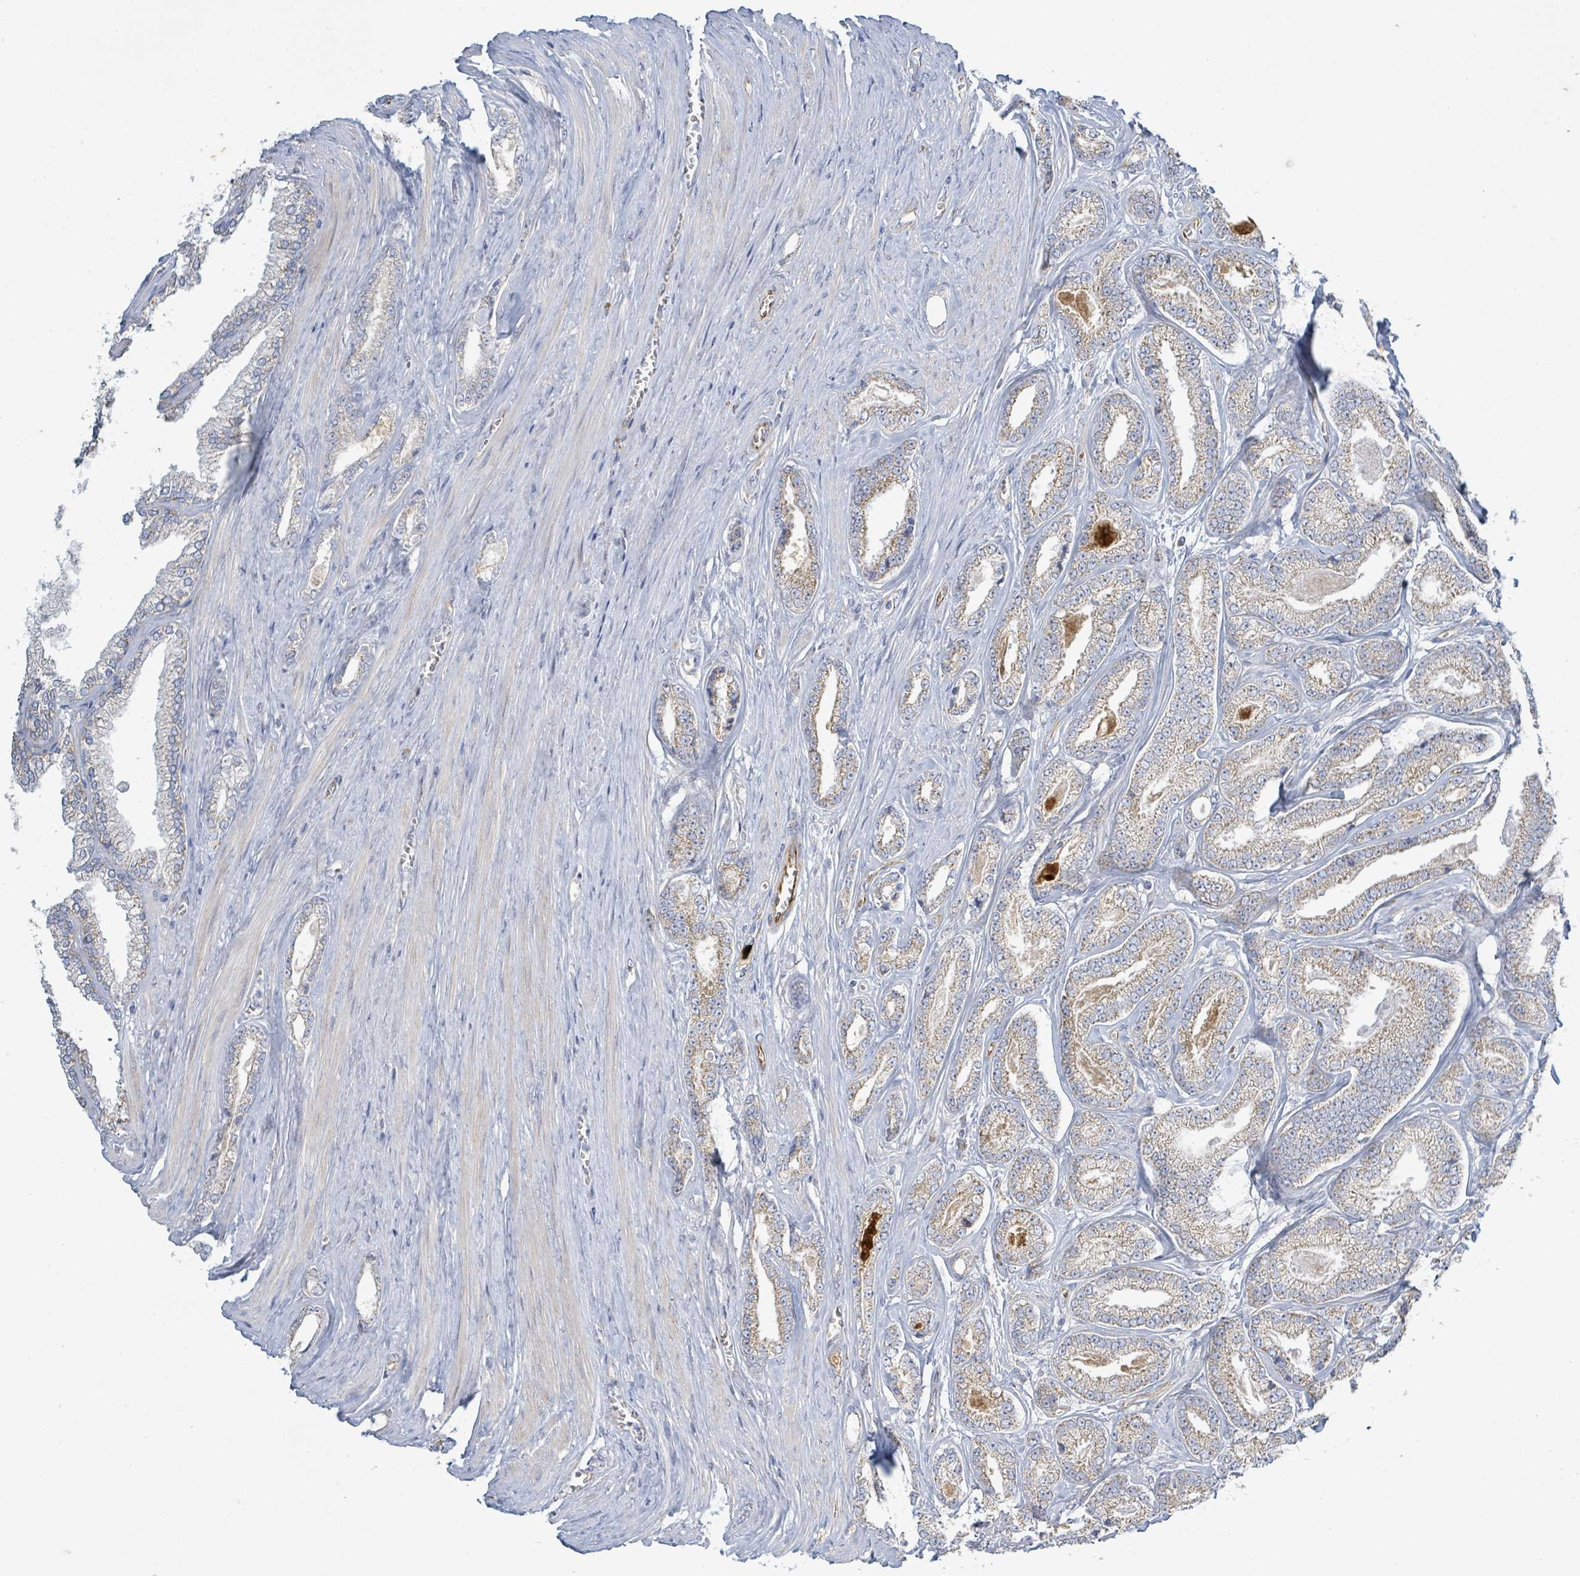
{"staining": {"intensity": "weak", "quantity": ">75%", "location": "cytoplasmic/membranous"}, "tissue": "prostate cancer", "cell_type": "Tumor cells", "image_type": "cancer", "snomed": [{"axis": "morphology", "description": "Adenocarcinoma, NOS"}, {"axis": "topography", "description": "Prostate and seminal vesicle, NOS"}], "caption": "There is low levels of weak cytoplasmic/membranous staining in tumor cells of adenocarcinoma (prostate), as demonstrated by immunohistochemical staining (brown color).", "gene": "ALG12", "patient": {"sex": "male", "age": 76}}